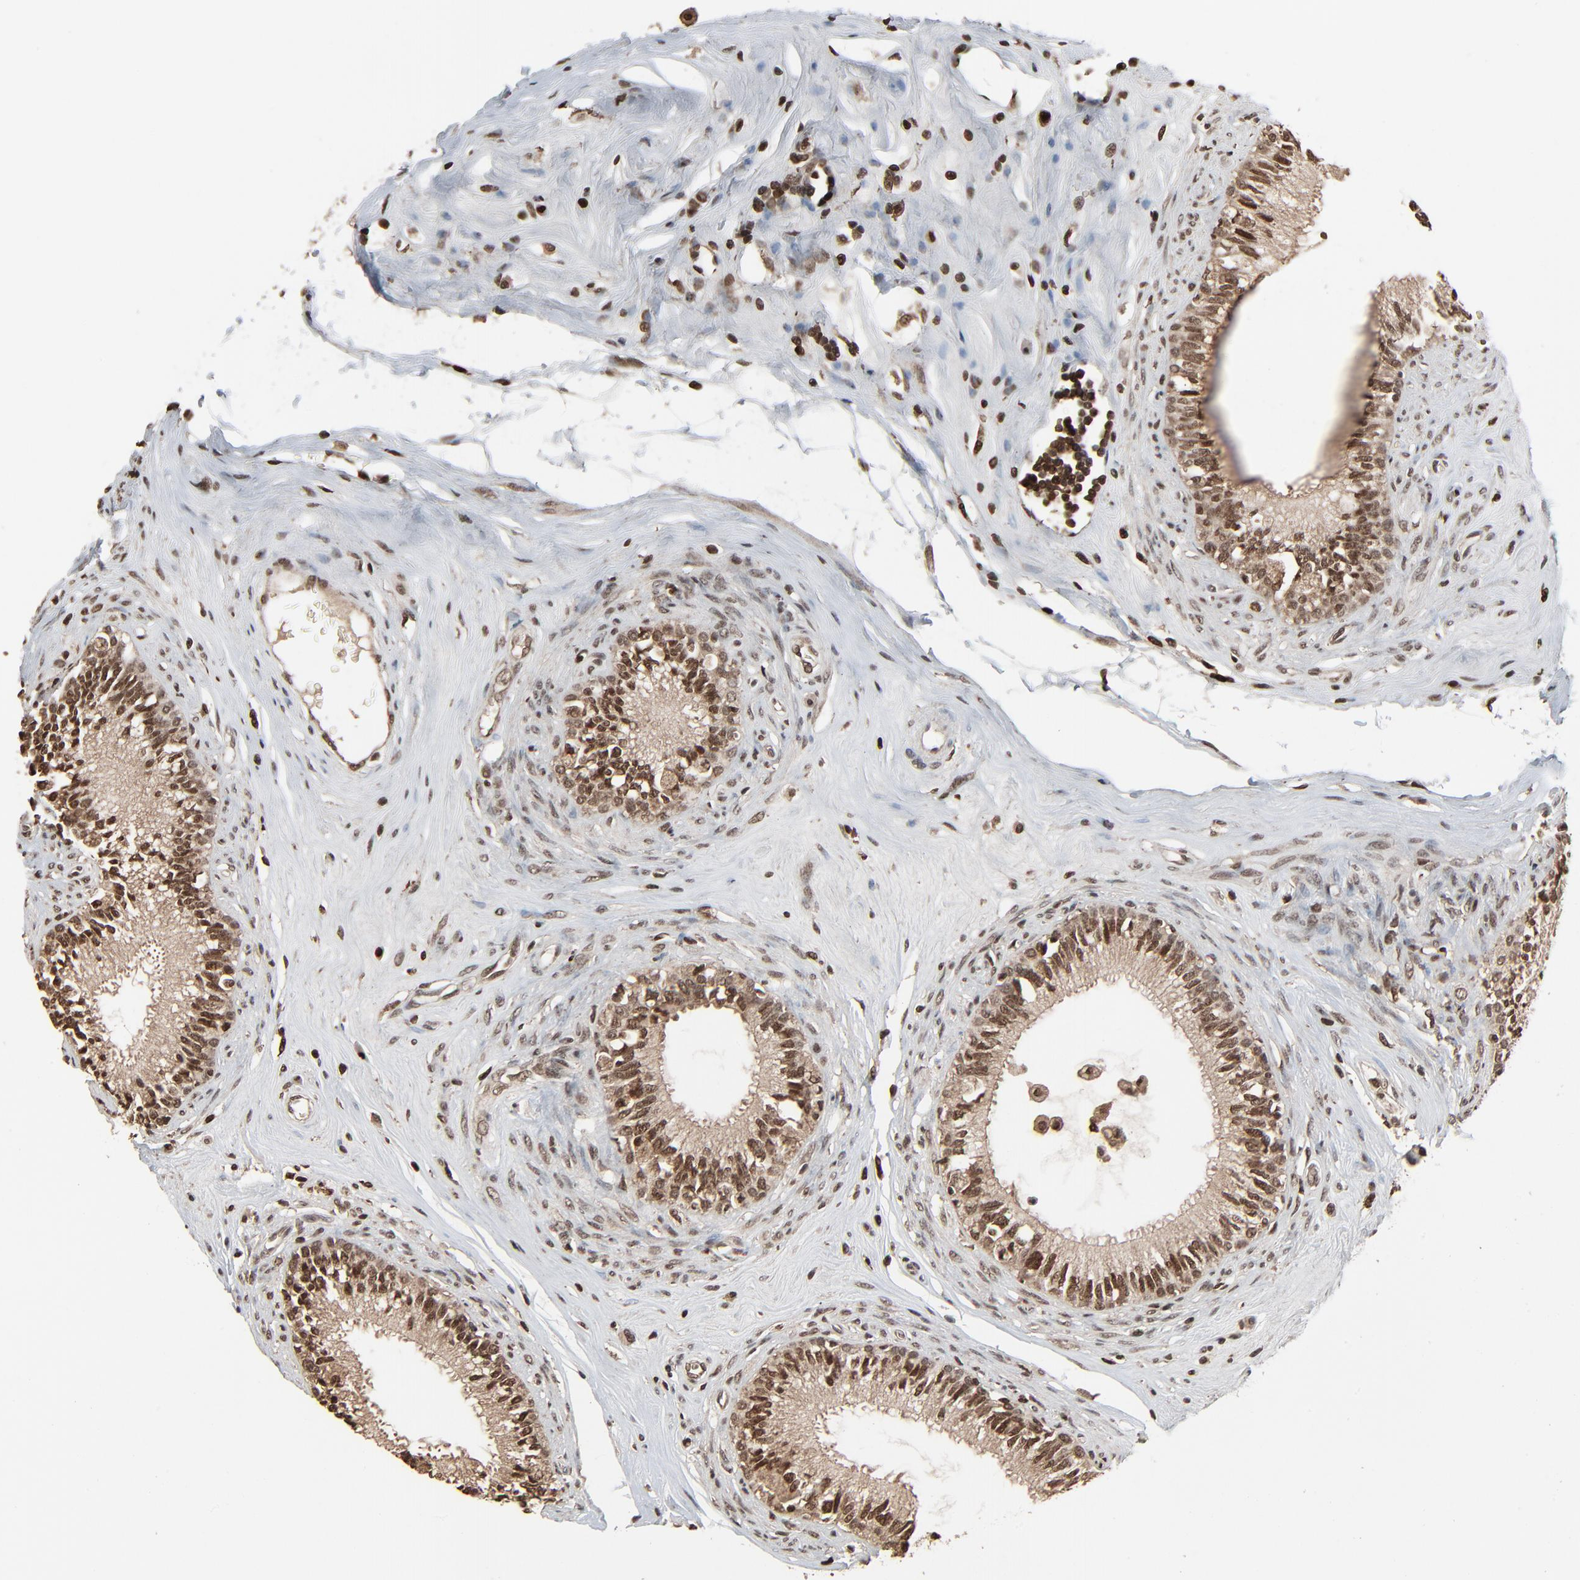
{"staining": {"intensity": "strong", "quantity": ">75%", "location": "cytoplasmic/membranous,nuclear"}, "tissue": "epididymis", "cell_type": "Glandular cells", "image_type": "normal", "snomed": [{"axis": "morphology", "description": "Normal tissue, NOS"}, {"axis": "morphology", "description": "Inflammation, NOS"}, {"axis": "topography", "description": "Epididymis"}], "caption": "IHC (DAB) staining of normal human epididymis demonstrates strong cytoplasmic/membranous,nuclear protein positivity in about >75% of glandular cells. (DAB = brown stain, brightfield microscopy at high magnification).", "gene": "RPS6KA3", "patient": {"sex": "male", "age": 84}}